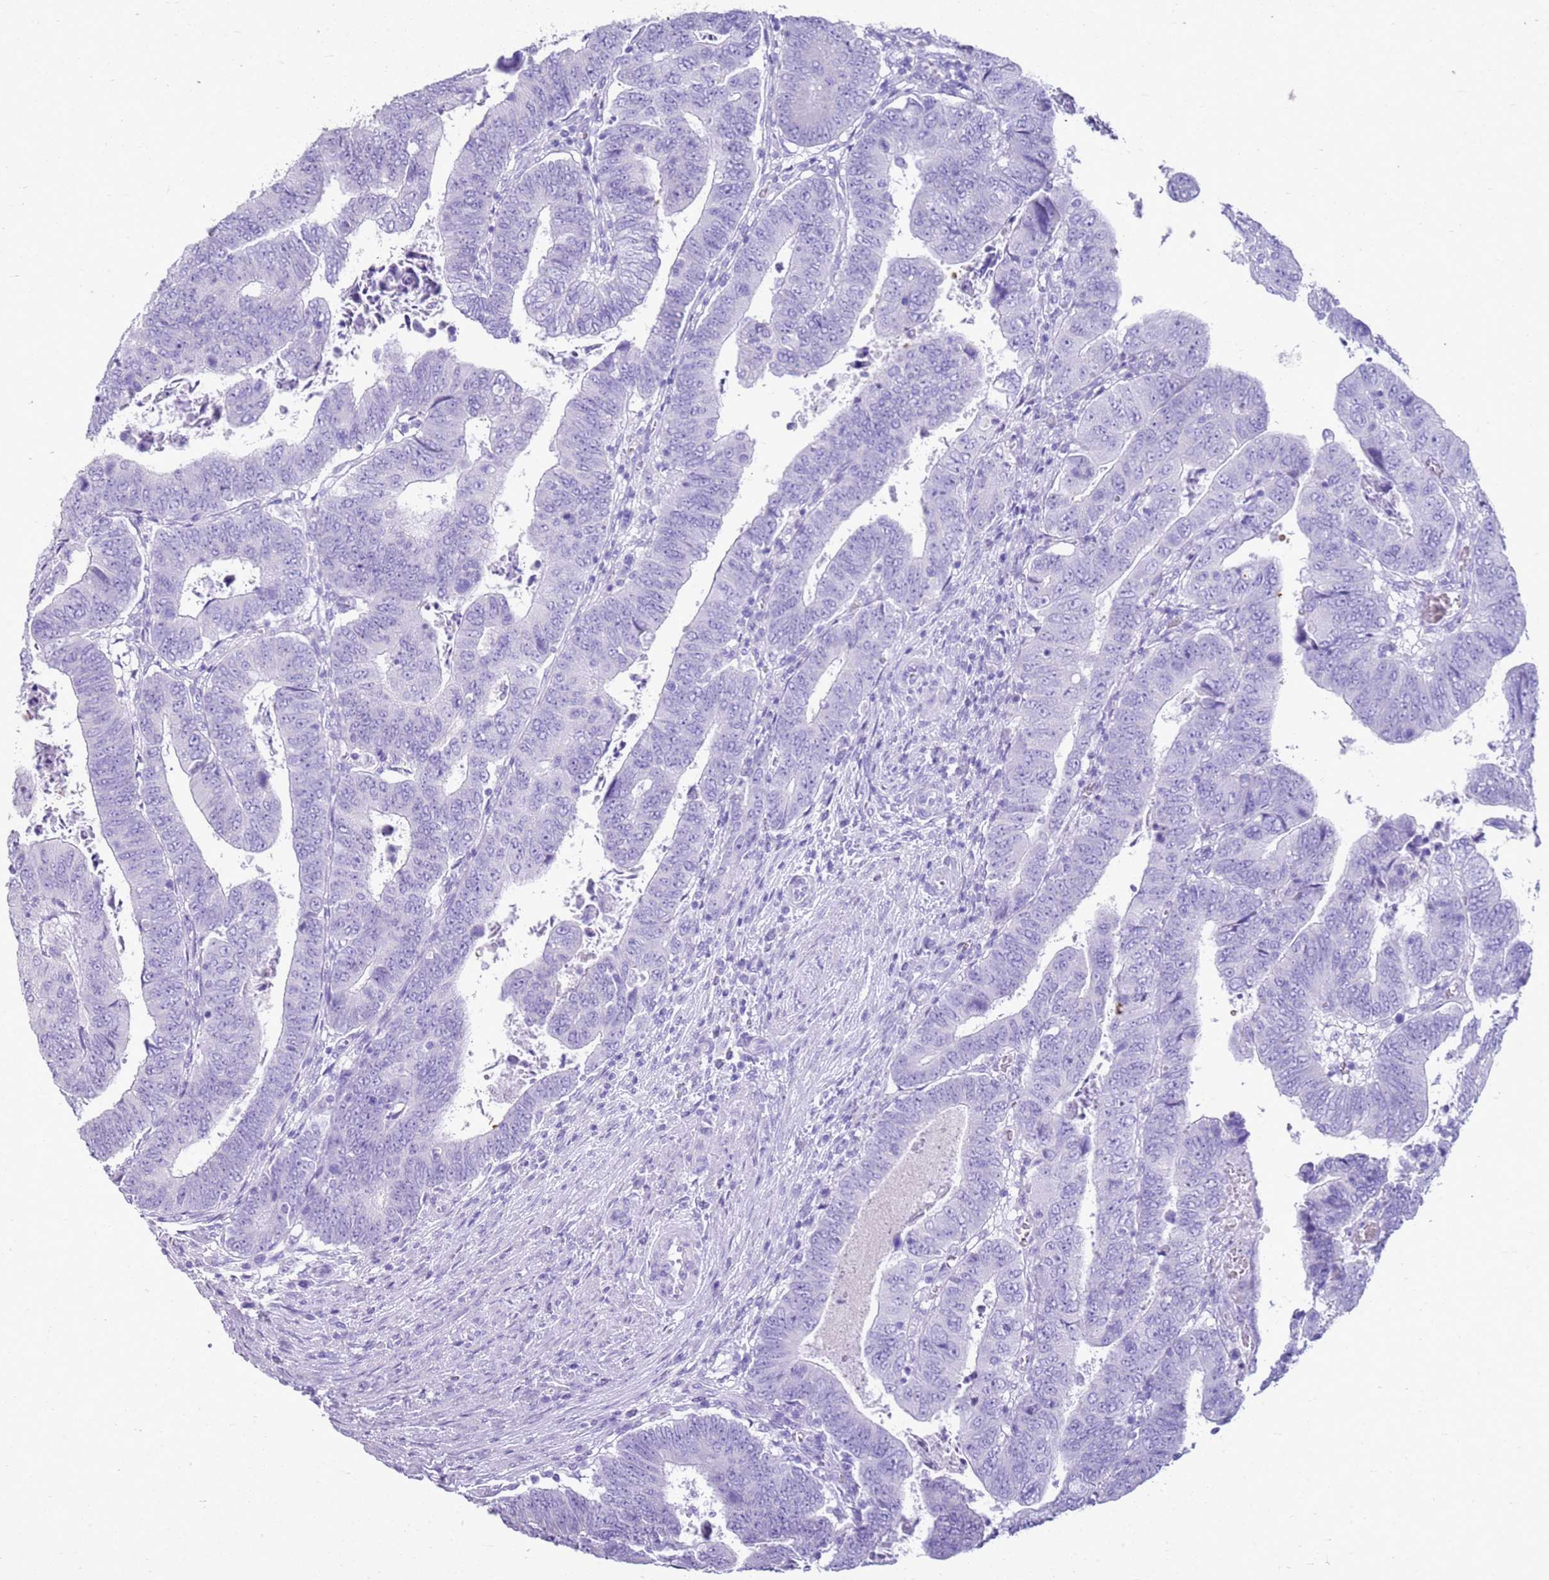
{"staining": {"intensity": "negative", "quantity": "none", "location": "none"}, "tissue": "colorectal cancer", "cell_type": "Tumor cells", "image_type": "cancer", "snomed": [{"axis": "morphology", "description": "Normal tissue, NOS"}, {"axis": "morphology", "description": "Adenocarcinoma, NOS"}, {"axis": "topography", "description": "Rectum"}], "caption": "DAB immunohistochemical staining of human colorectal cancer displays no significant staining in tumor cells.", "gene": "CA8", "patient": {"sex": "female", "age": 65}}